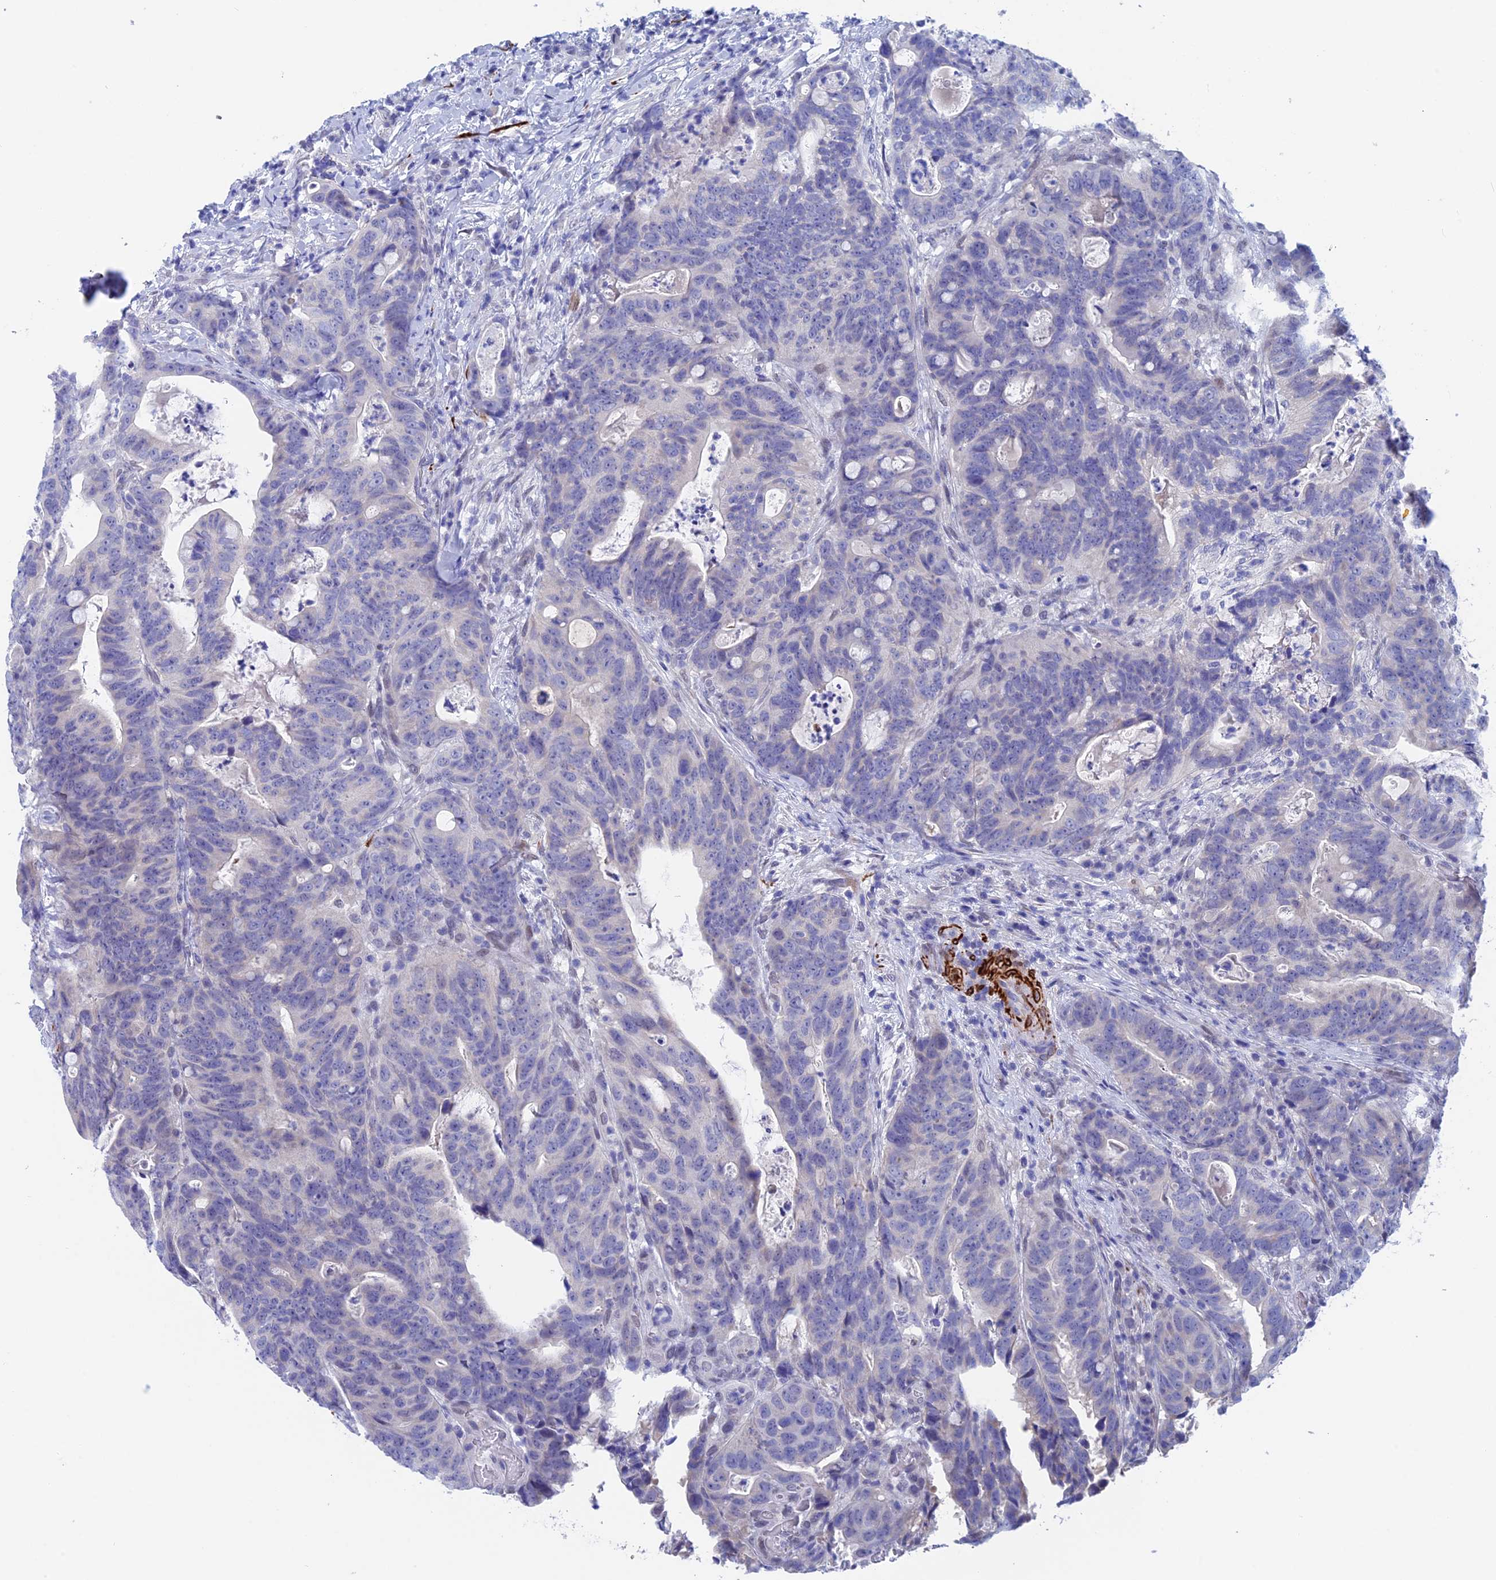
{"staining": {"intensity": "negative", "quantity": "none", "location": "none"}, "tissue": "colorectal cancer", "cell_type": "Tumor cells", "image_type": "cancer", "snomed": [{"axis": "morphology", "description": "Adenocarcinoma, NOS"}, {"axis": "topography", "description": "Colon"}], "caption": "Colorectal cancer stained for a protein using immunohistochemistry shows no staining tumor cells.", "gene": "WDR83", "patient": {"sex": "female", "age": 82}}